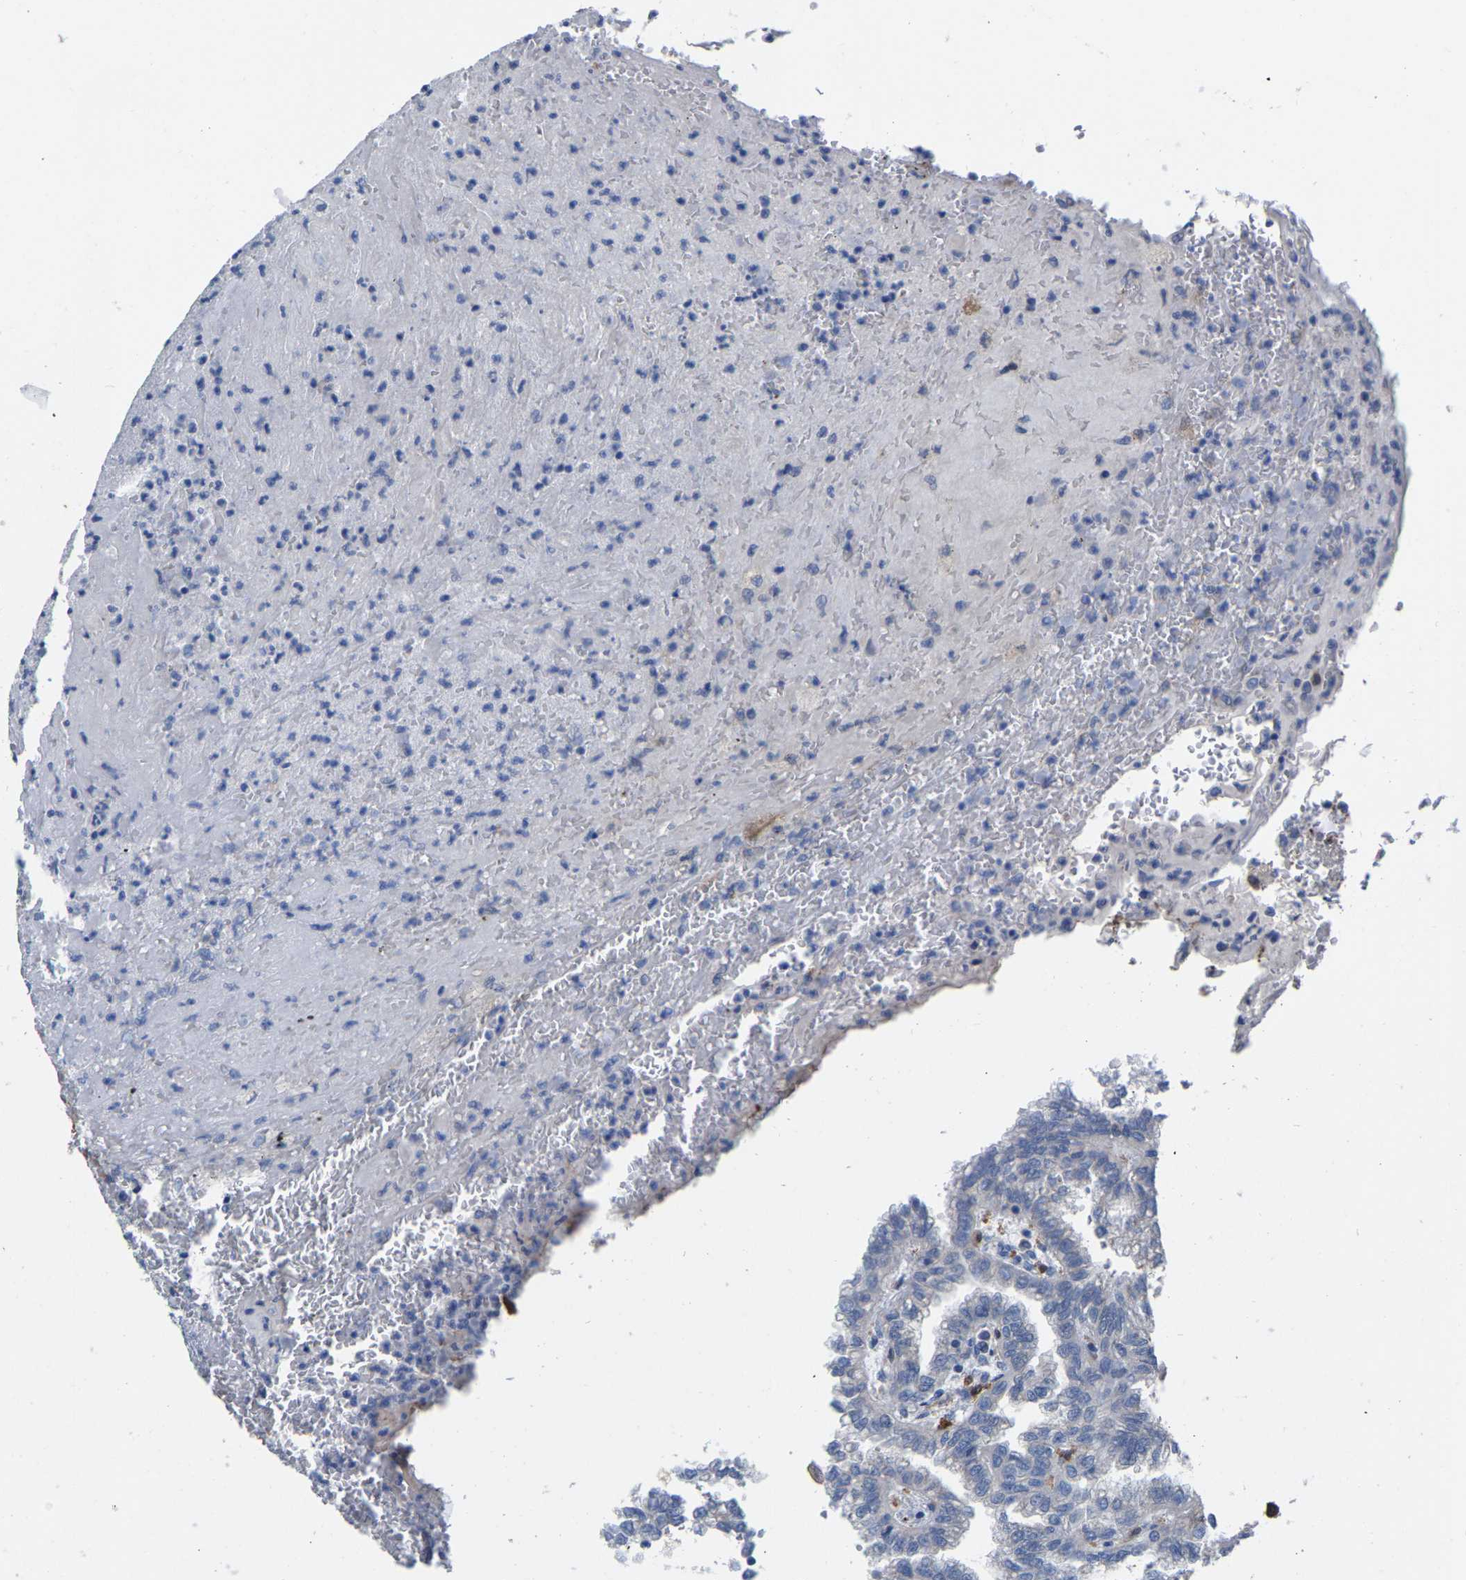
{"staining": {"intensity": "negative", "quantity": "none", "location": "none"}, "tissue": "renal cancer", "cell_type": "Tumor cells", "image_type": "cancer", "snomed": [{"axis": "morphology", "description": "Inflammation, NOS"}, {"axis": "morphology", "description": "Adenocarcinoma, NOS"}, {"axis": "topography", "description": "Kidney"}], "caption": "Tumor cells are negative for brown protein staining in renal cancer (adenocarcinoma).", "gene": "ULBP2", "patient": {"sex": "male", "age": 68}}